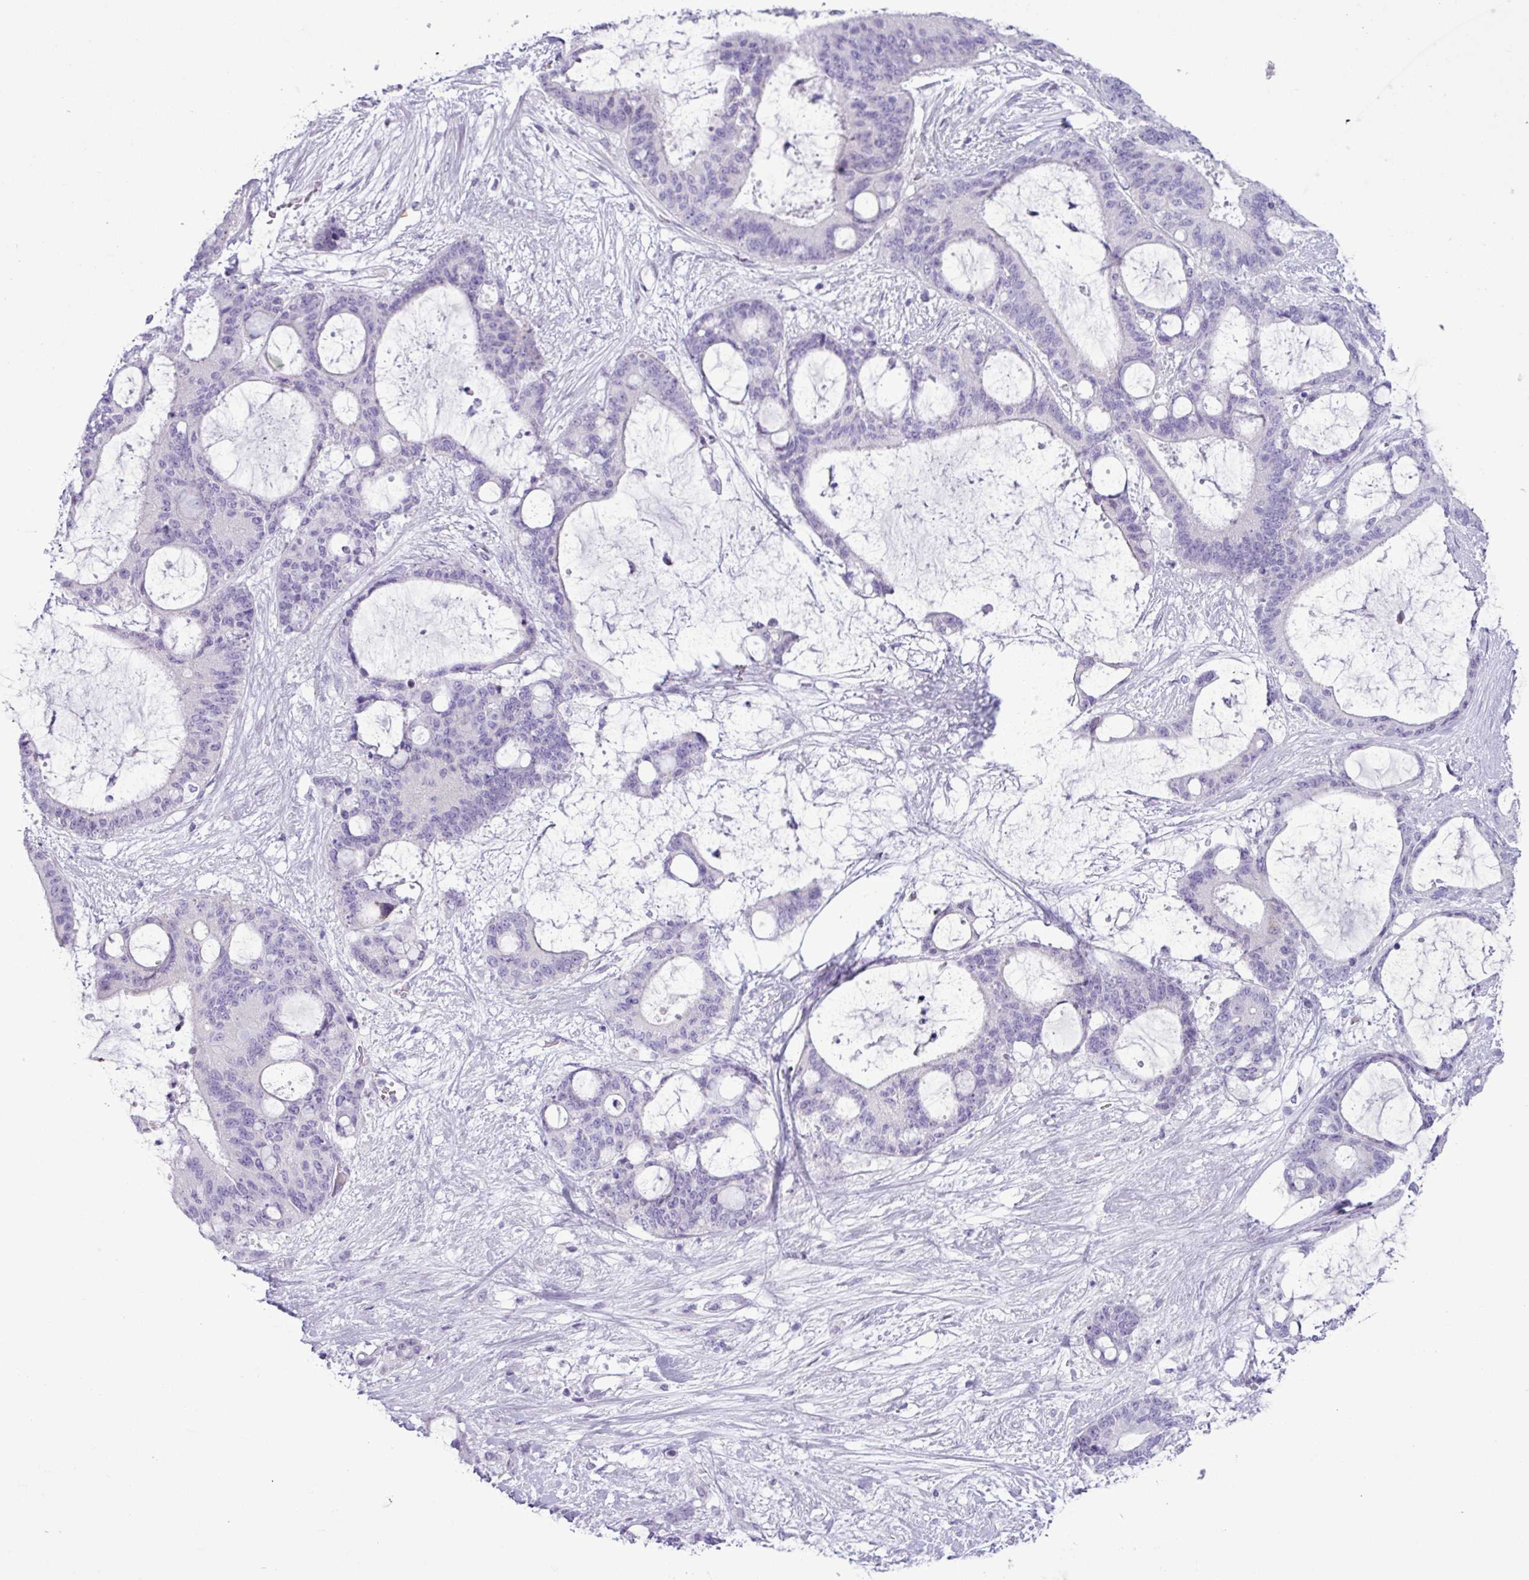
{"staining": {"intensity": "negative", "quantity": "none", "location": "none"}, "tissue": "liver cancer", "cell_type": "Tumor cells", "image_type": "cancer", "snomed": [{"axis": "morphology", "description": "Normal tissue, NOS"}, {"axis": "morphology", "description": "Cholangiocarcinoma"}, {"axis": "topography", "description": "Liver"}, {"axis": "topography", "description": "Peripheral nerve tissue"}], "caption": "IHC image of liver cholangiocarcinoma stained for a protein (brown), which reveals no expression in tumor cells.", "gene": "ALDH3A1", "patient": {"sex": "female", "age": 73}}